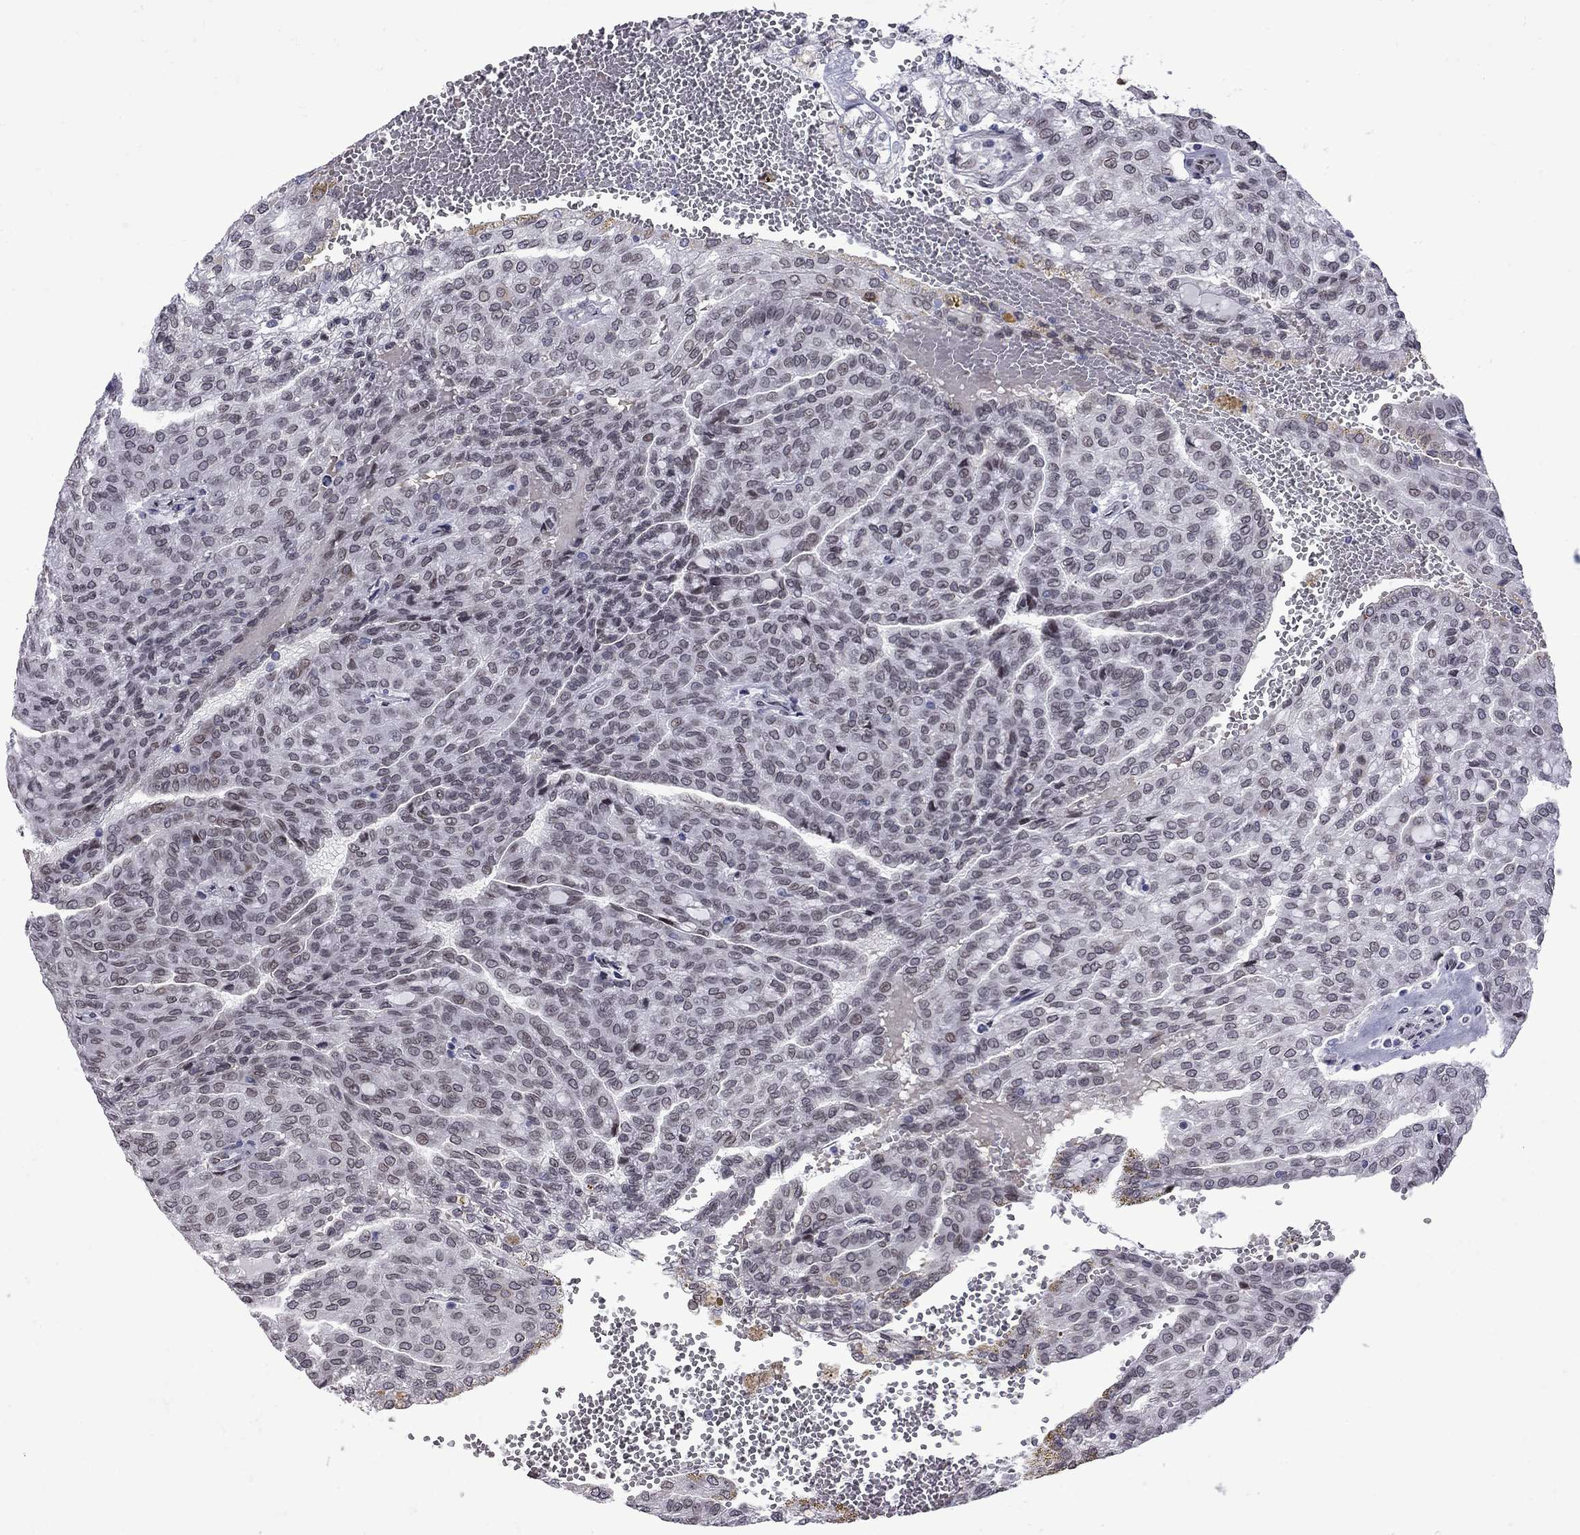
{"staining": {"intensity": "weak", "quantity": "<25%", "location": "nuclear"}, "tissue": "renal cancer", "cell_type": "Tumor cells", "image_type": "cancer", "snomed": [{"axis": "morphology", "description": "Adenocarcinoma, NOS"}, {"axis": "topography", "description": "Kidney"}], "caption": "A high-resolution image shows immunohistochemistry (IHC) staining of adenocarcinoma (renal), which reveals no significant expression in tumor cells. (Stains: DAB (3,3'-diaminobenzidine) immunohistochemistry (IHC) with hematoxylin counter stain, Microscopy: brightfield microscopy at high magnification).", "gene": "CLTCL1", "patient": {"sex": "male", "age": 63}}